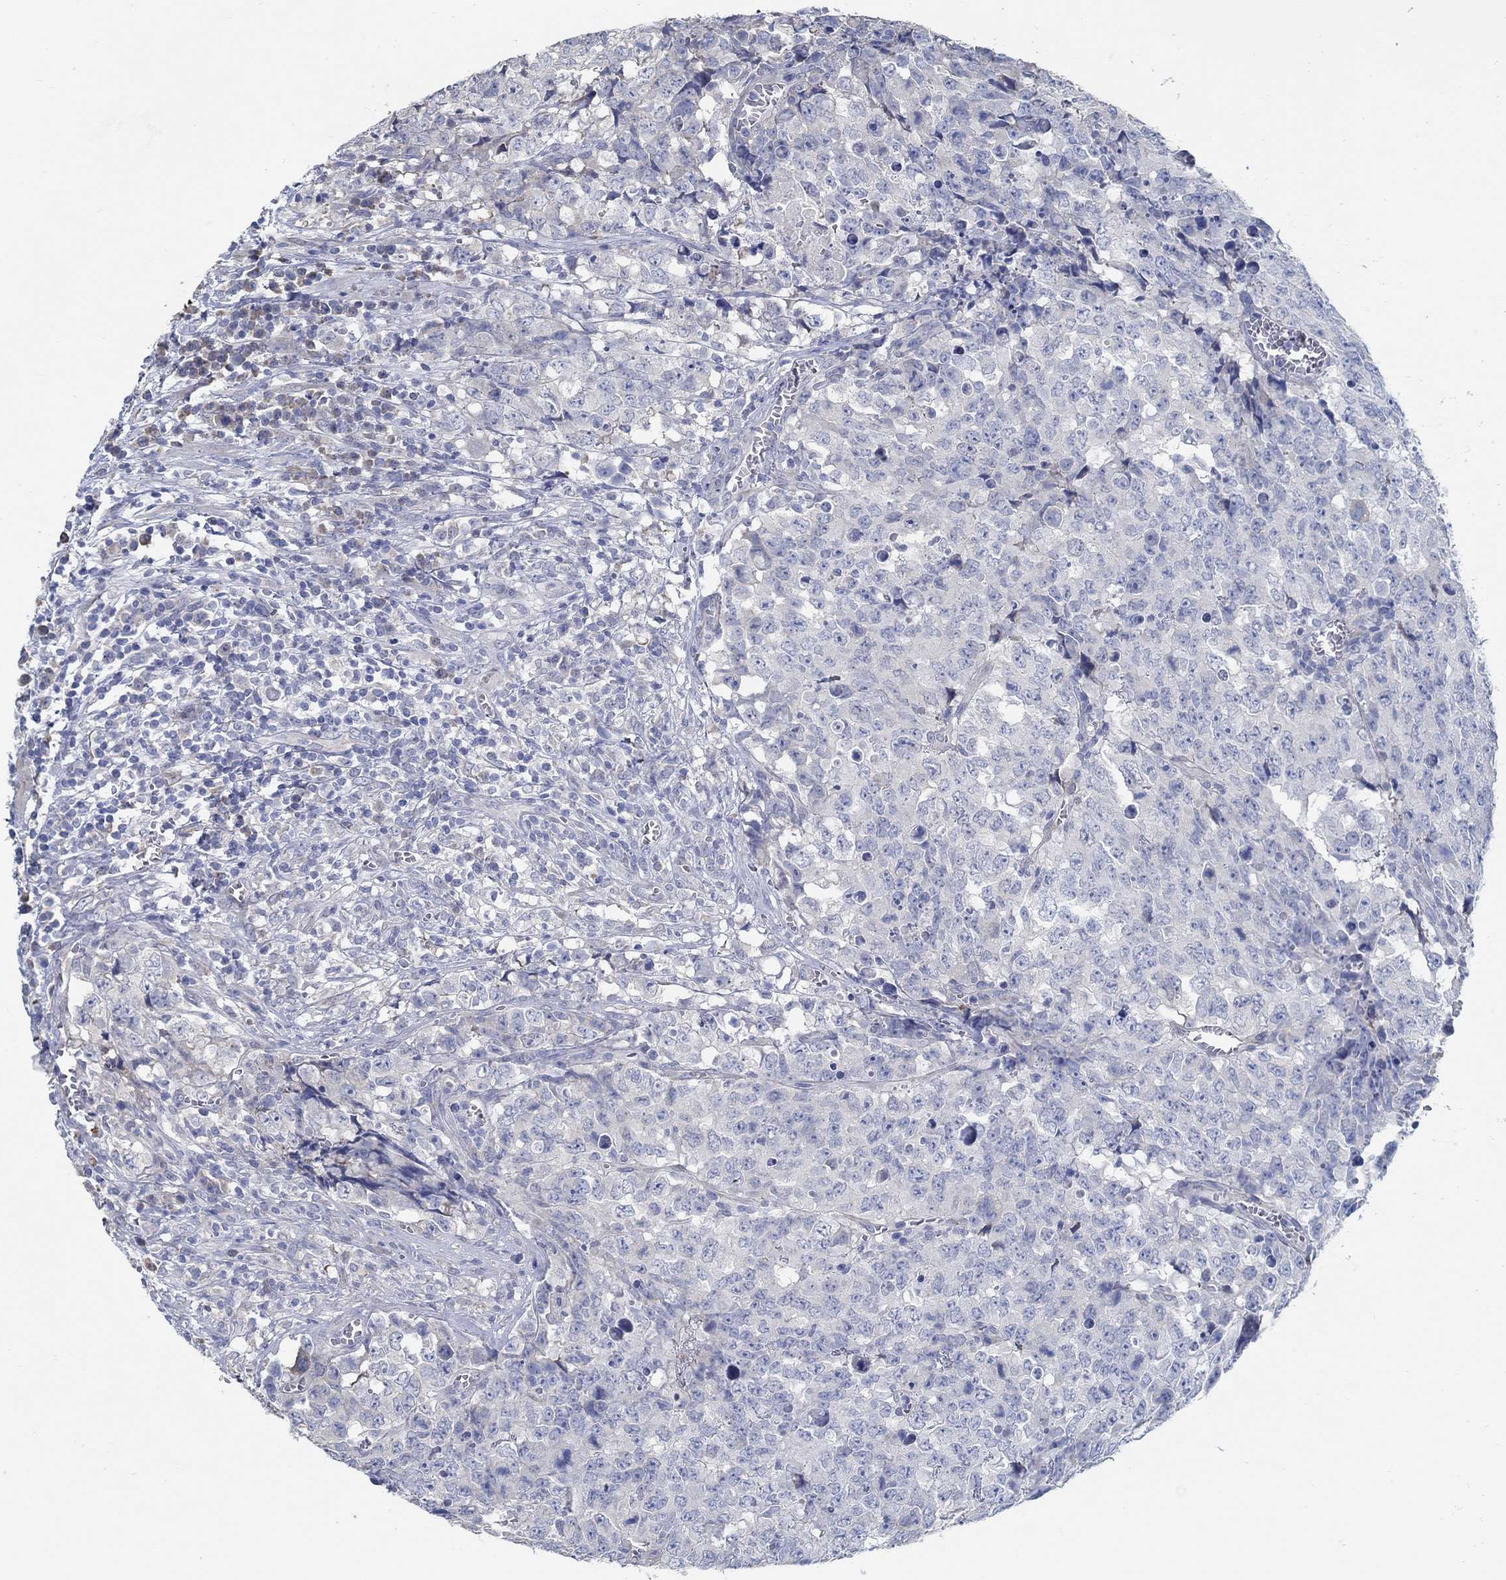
{"staining": {"intensity": "negative", "quantity": "none", "location": "none"}, "tissue": "testis cancer", "cell_type": "Tumor cells", "image_type": "cancer", "snomed": [{"axis": "morphology", "description": "Carcinoma, Embryonal, NOS"}, {"axis": "topography", "description": "Testis"}], "caption": "This is an immunohistochemistry (IHC) photomicrograph of human testis cancer (embryonal carcinoma). There is no expression in tumor cells.", "gene": "C15orf39", "patient": {"sex": "male", "age": 23}}